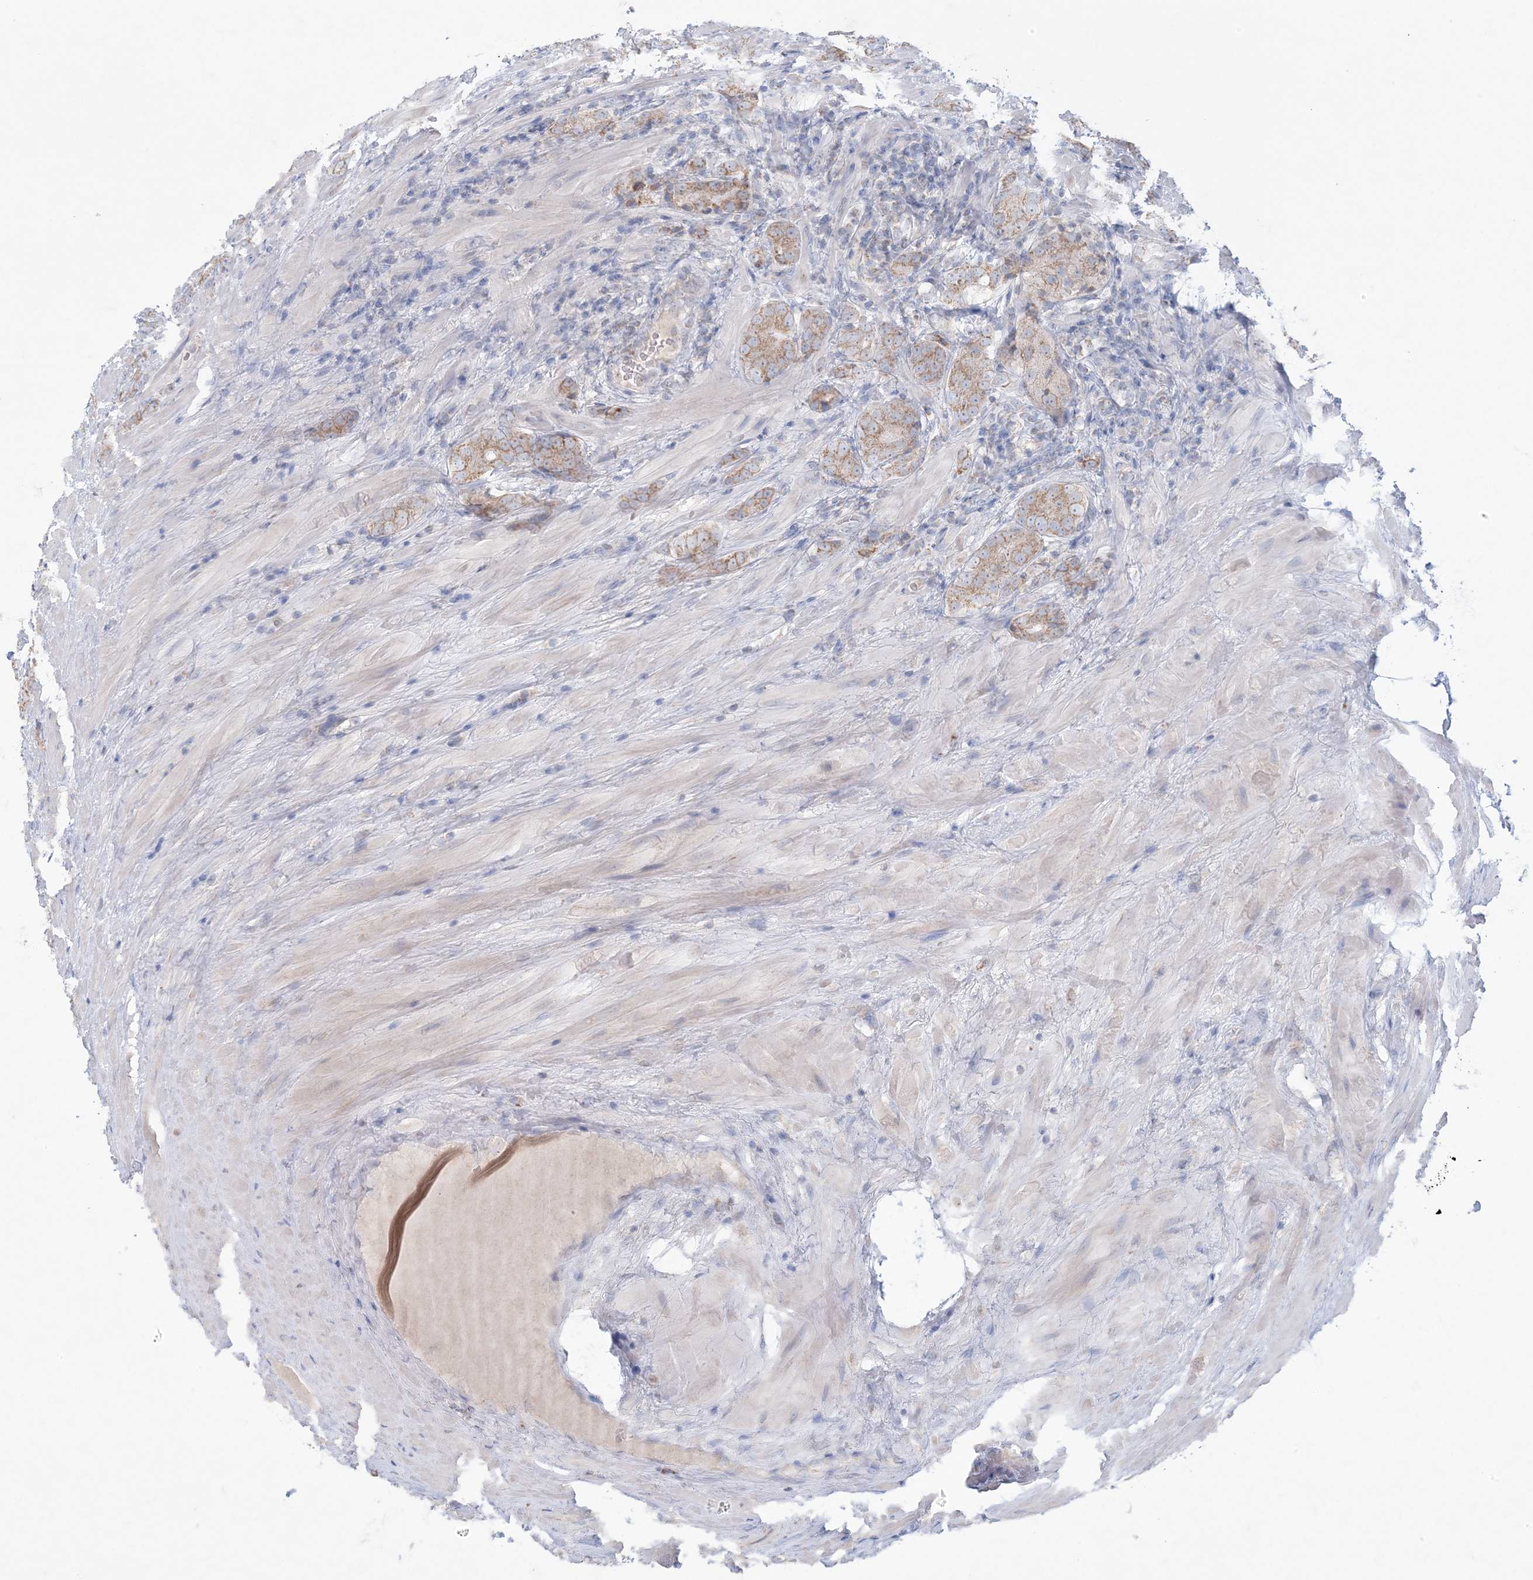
{"staining": {"intensity": "moderate", "quantity": ">75%", "location": "cytoplasmic/membranous"}, "tissue": "prostate cancer", "cell_type": "Tumor cells", "image_type": "cancer", "snomed": [{"axis": "morphology", "description": "Adenocarcinoma, High grade"}, {"axis": "topography", "description": "Prostate"}], "caption": "An image of human prostate cancer (high-grade adenocarcinoma) stained for a protein displays moderate cytoplasmic/membranous brown staining in tumor cells.", "gene": "KCTD6", "patient": {"sex": "male", "age": 57}}